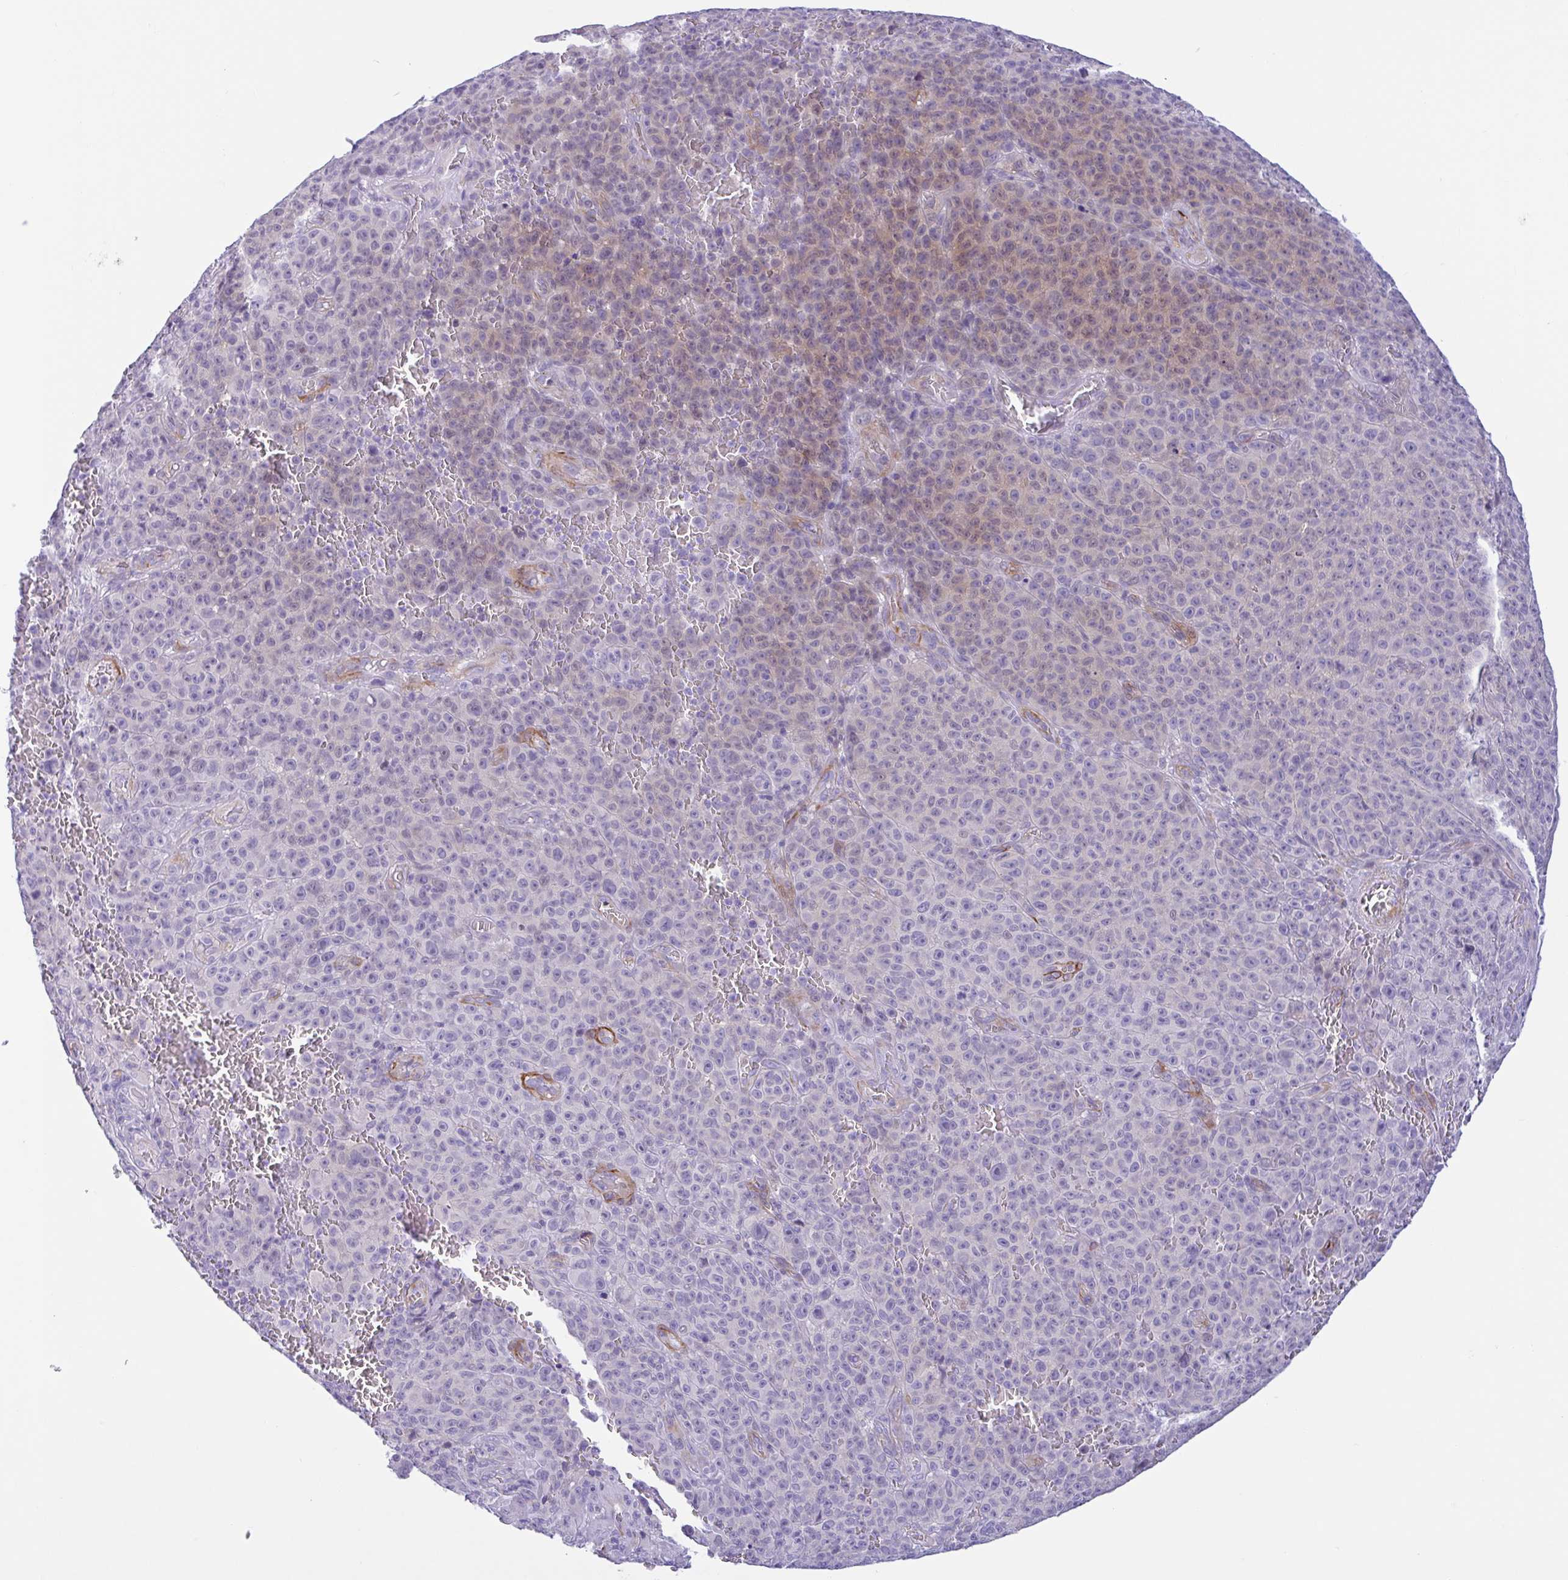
{"staining": {"intensity": "negative", "quantity": "none", "location": "none"}, "tissue": "melanoma", "cell_type": "Tumor cells", "image_type": "cancer", "snomed": [{"axis": "morphology", "description": "Malignant melanoma, NOS"}, {"axis": "topography", "description": "Skin"}], "caption": "The photomicrograph exhibits no significant staining in tumor cells of malignant melanoma.", "gene": "AHCYL2", "patient": {"sex": "female", "age": 82}}